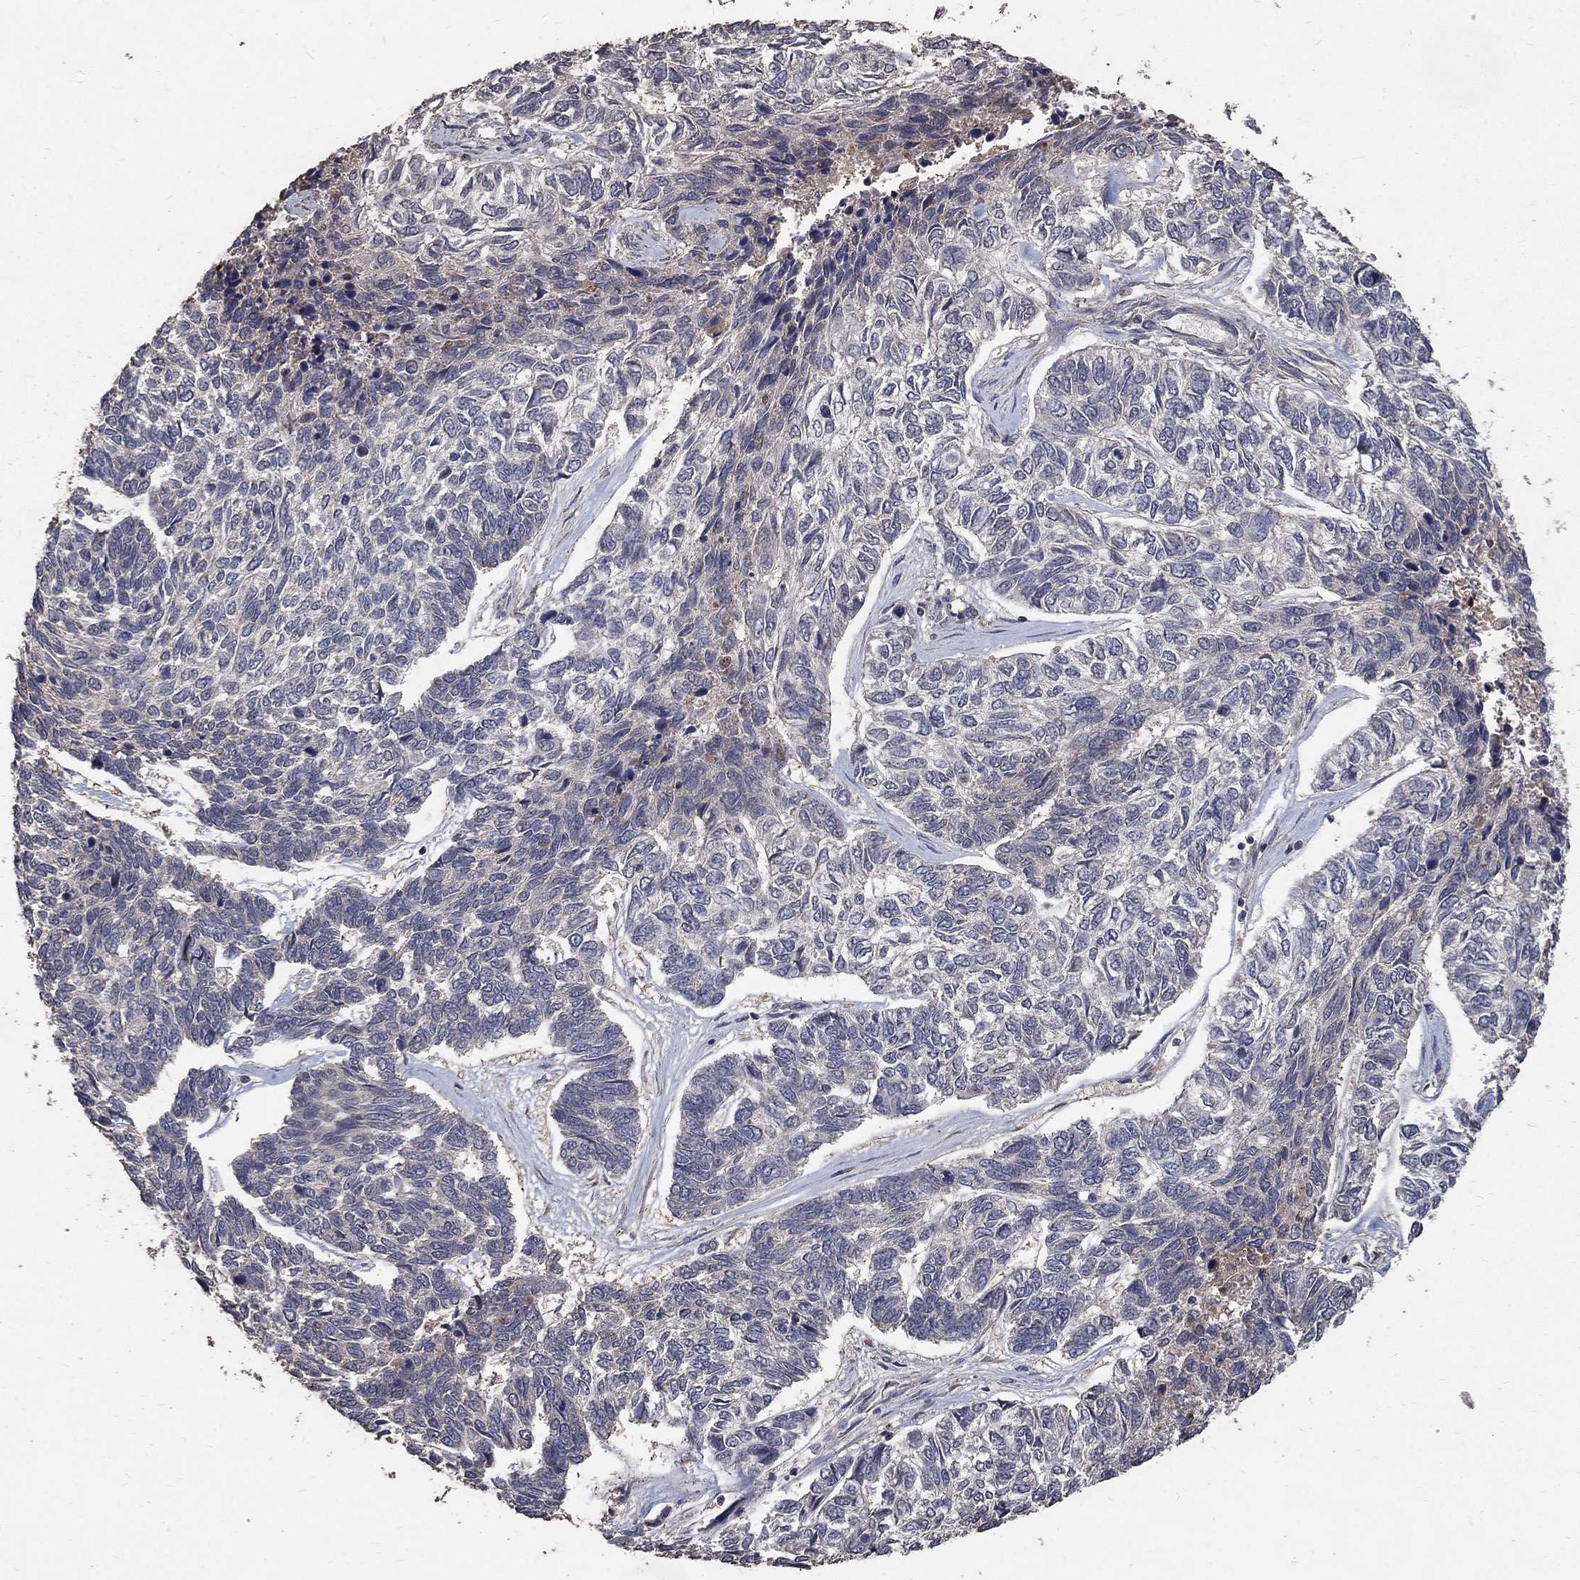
{"staining": {"intensity": "negative", "quantity": "none", "location": "none"}, "tissue": "skin cancer", "cell_type": "Tumor cells", "image_type": "cancer", "snomed": [{"axis": "morphology", "description": "Basal cell carcinoma"}, {"axis": "topography", "description": "Skin"}], "caption": "DAB immunohistochemical staining of basal cell carcinoma (skin) demonstrates no significant positivity in tumor cells.", "gene": "C17orf75", "patient": {"sex": "female", "age": 65}}